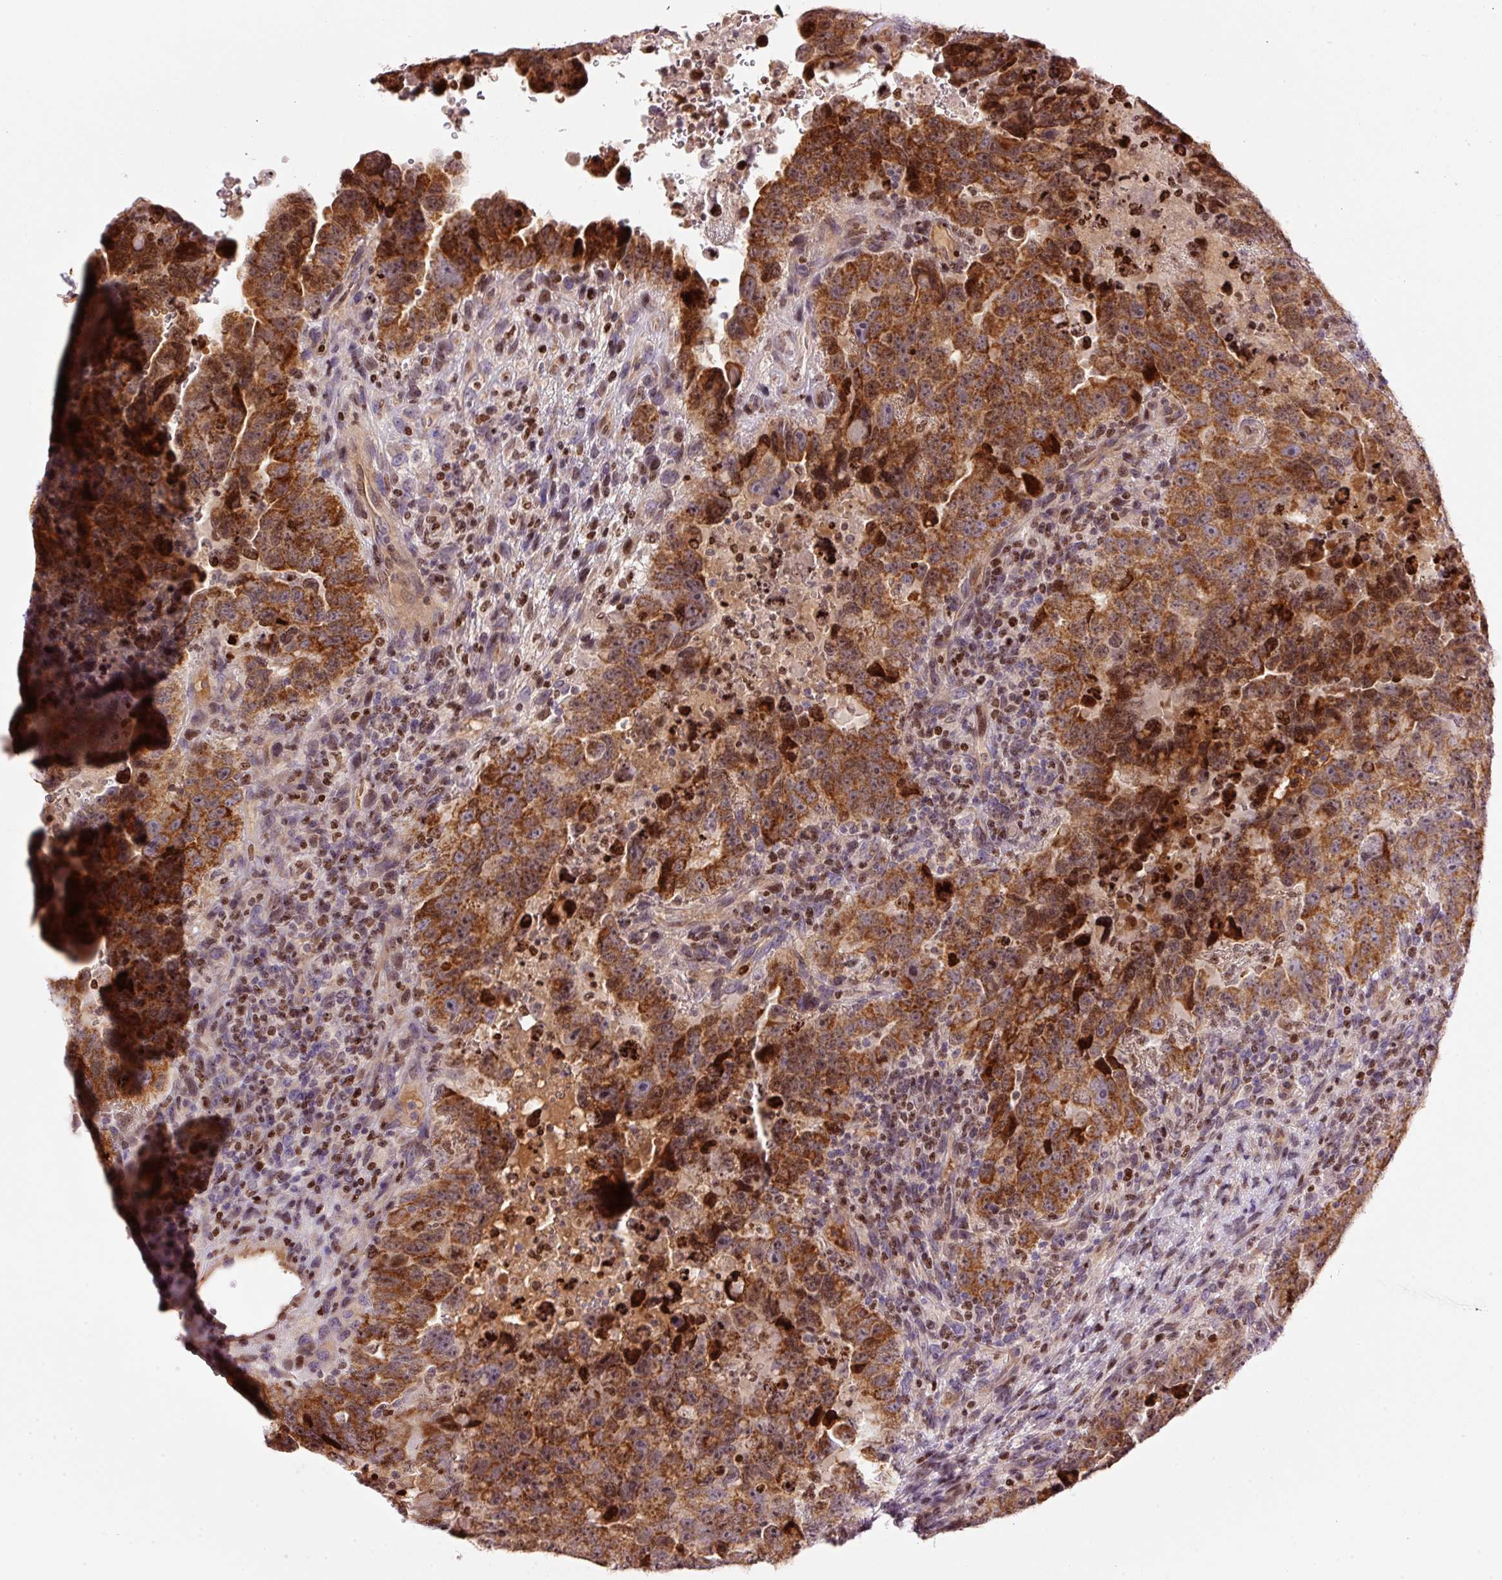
{"staining": {"intensity": "strong", "quantity": ">75%", "location": "cytoplasmic/membranous"}, "tissue": "testis cancer", "cell_type": "Tumor cells", "image_type": "cancer", "snomed": [{"axis": "morphology", "description": "Carcinoma, Embryonal, NOS"}, {"axis": "topography", "description": "Testis"}], "caption": "Protein expression analysis of human testis embryonal carcinoma reveals strong cytoplasmic/membranous expression in approximately >75% of tumor cells. (brown staining indicates protein expression, while blue staining denotes nuclei).", "gene": "TMEM8B", "patient": {"sex": "male", "age": 24}}